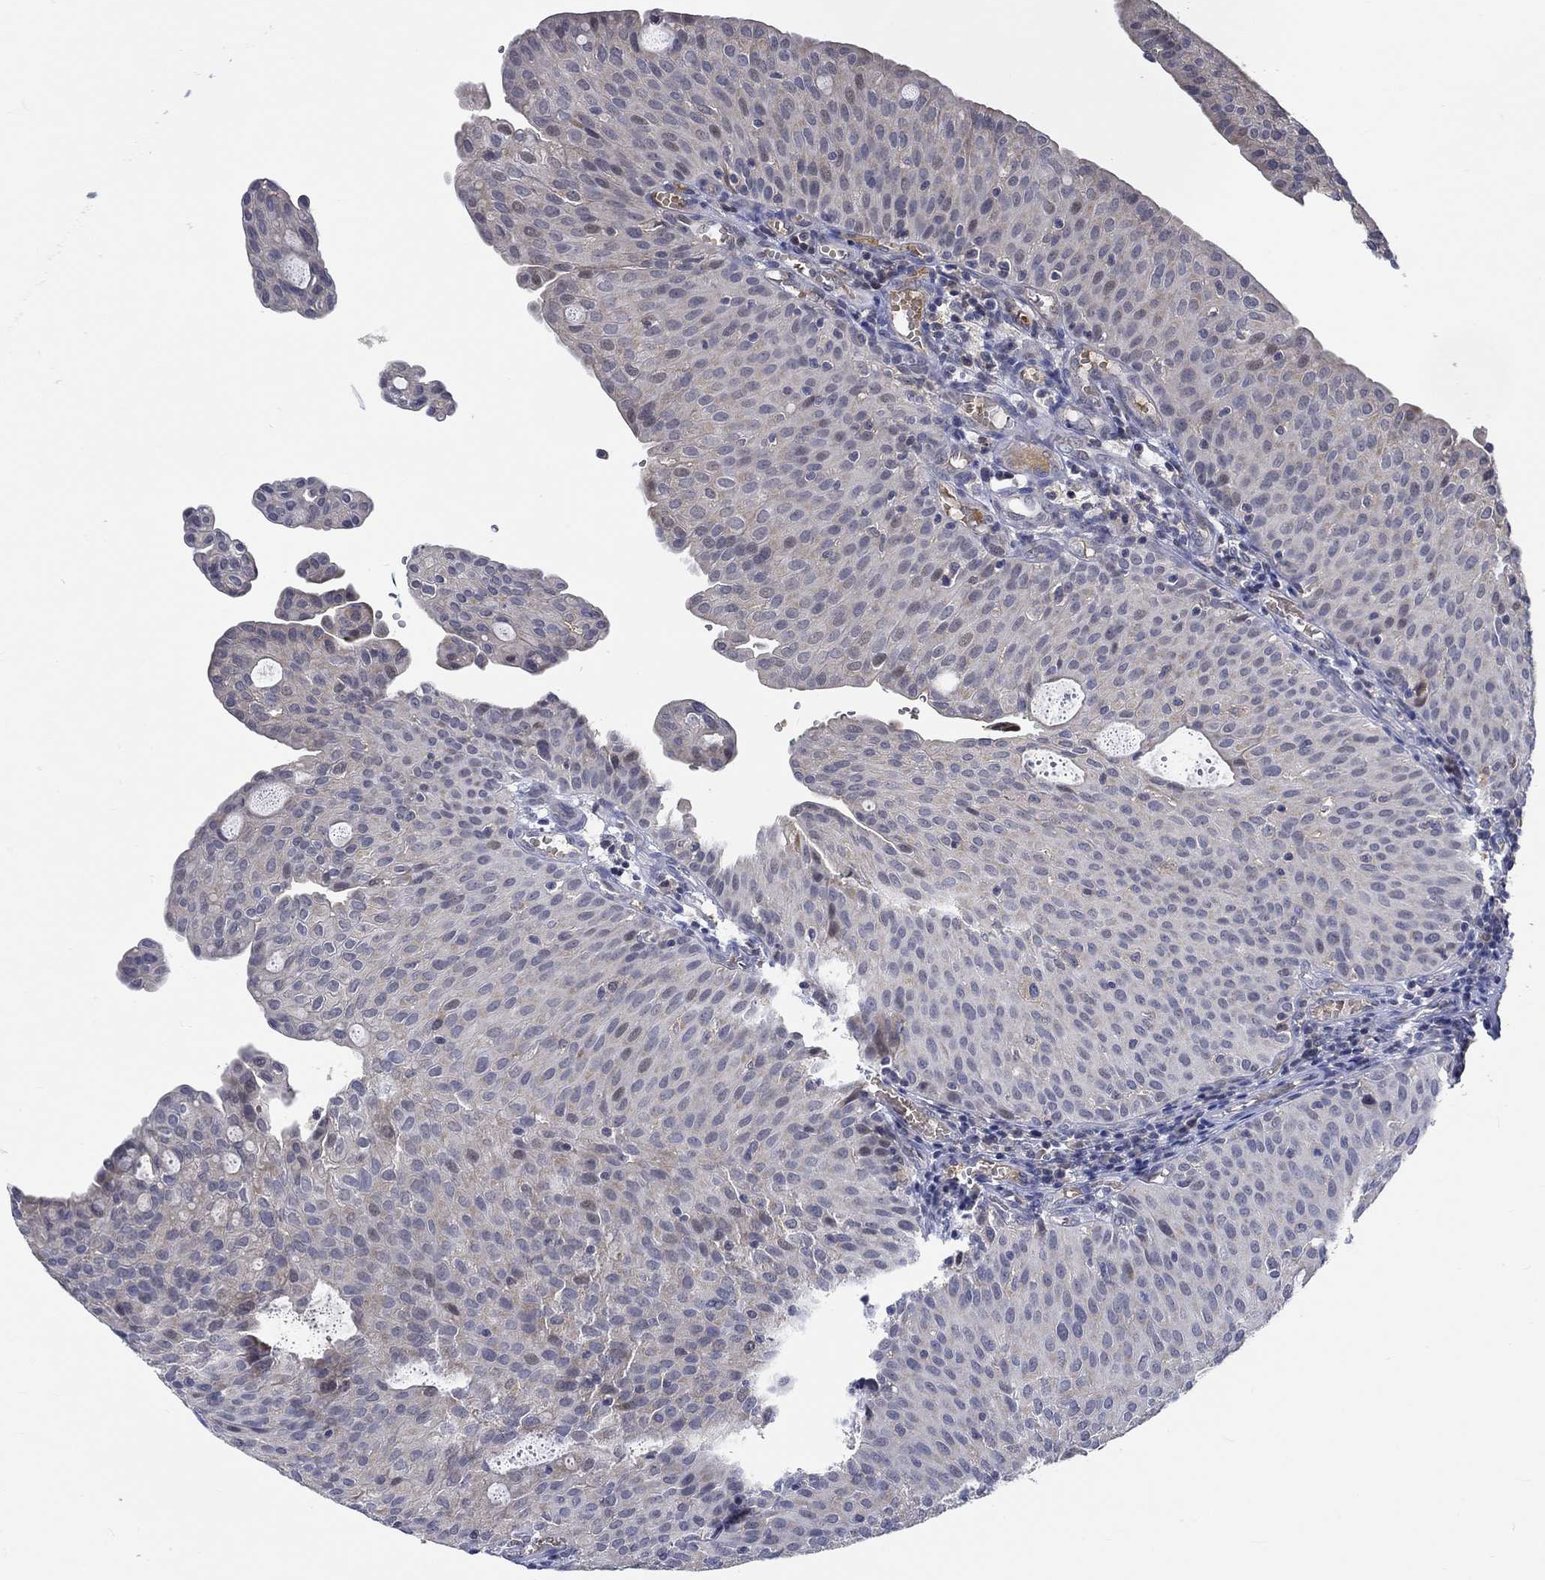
{"staining": {"intensity": "weak", "quantity": "25%-75%", "location": "cytoplasmic/membranous"}, "tissue": "urothelial cancer", "cell_type": "Tumor cells", "image_type": "cancer", "snomed": [{"axis": "morphology", "description": "Urothelial carcinoma, Low grade"}, {"axis": "topography", "description": "Urinary bladder"}], "caption": "This image displays immunohistochemistry staining of human low-grade urothelial carcinoma, with low weak cytoplasmic/membranous positivity in approximately 25%-75% of tumor cells.", "gene": "WASF1", "patient": {"sex": "male", "age": 54}}